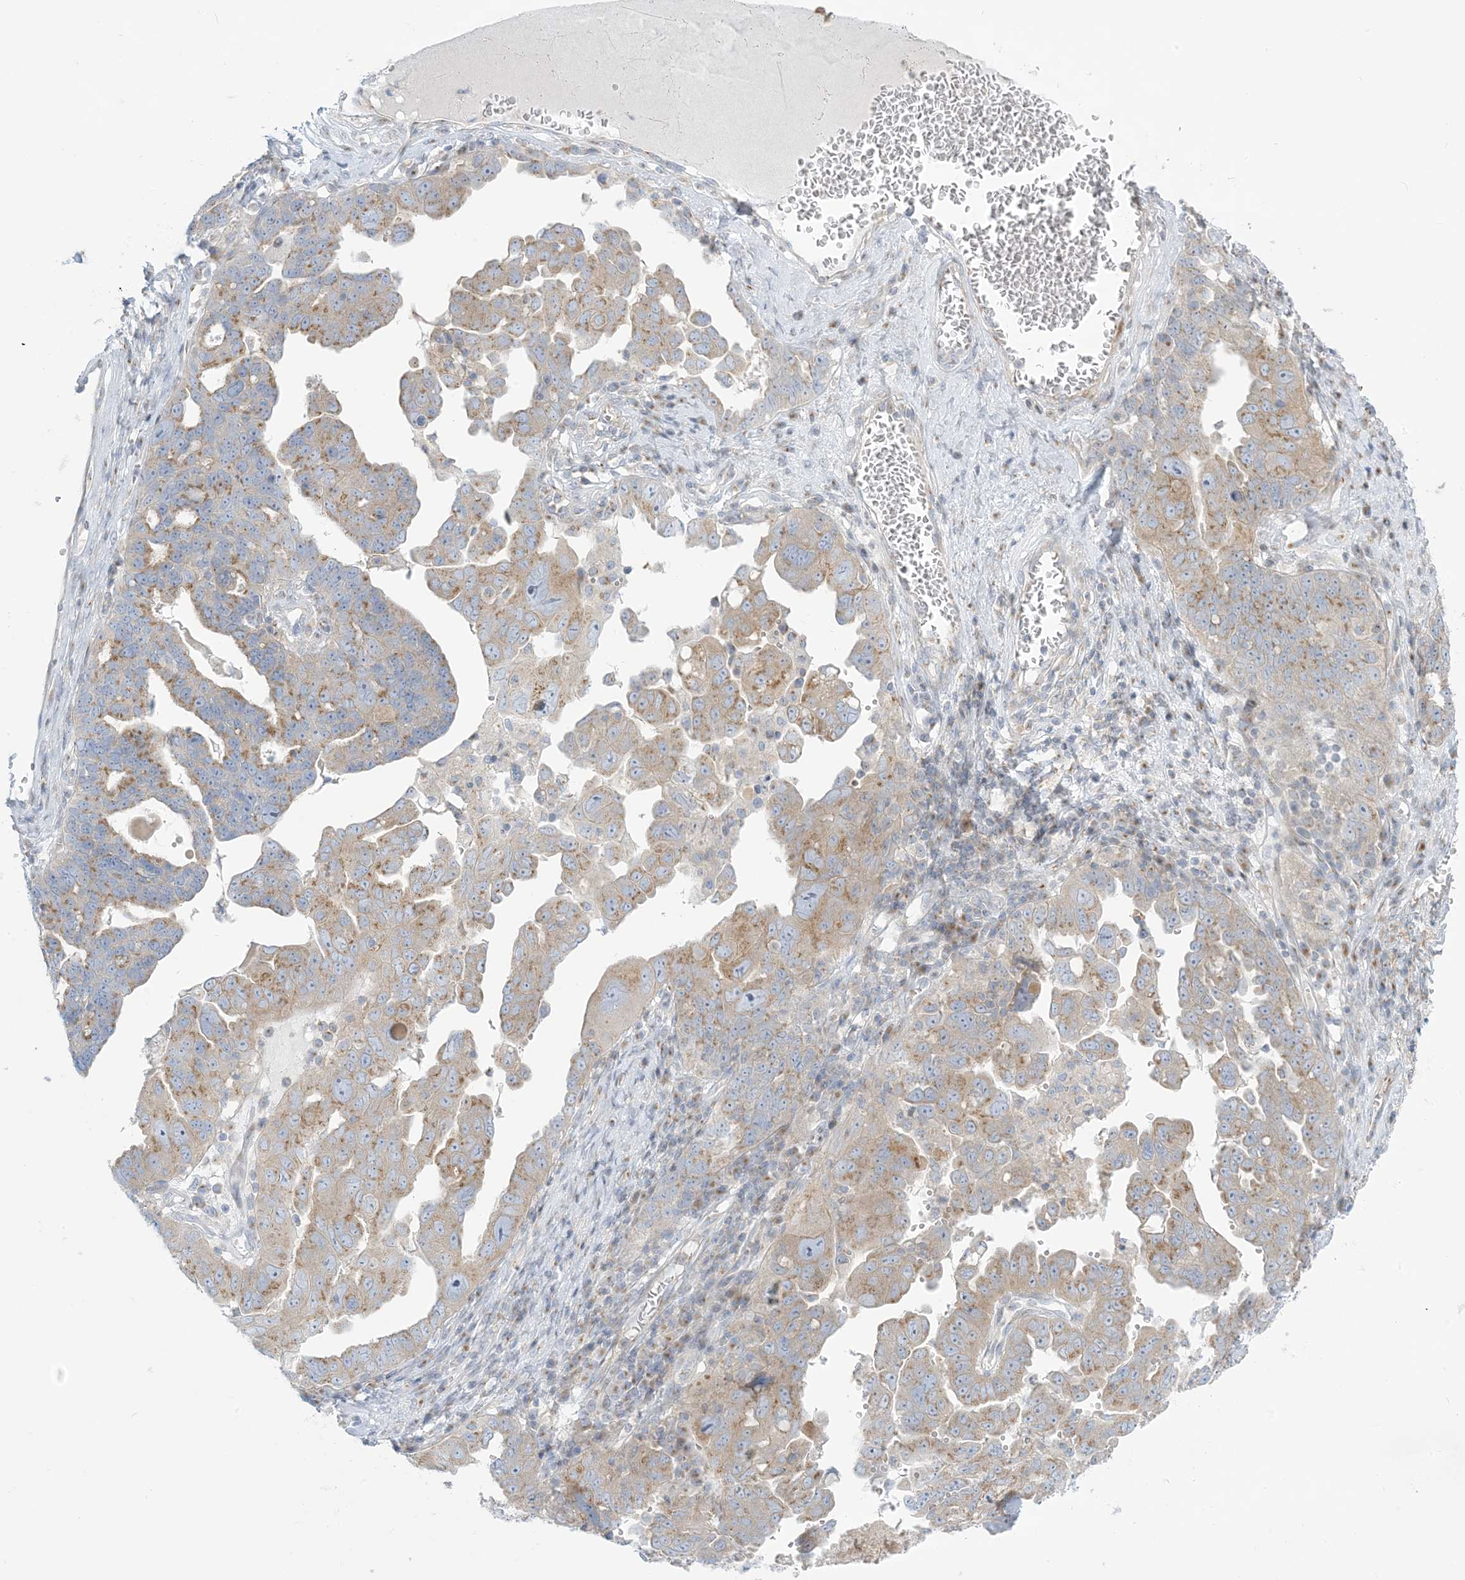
{"staining": {"intensity": "moderate", "quantity": "25%-75%", "location": "cytoplasmic/membranous"}, "tissue": "ovarian cancer", "cell_type": "Tumor cells", "image_type": "cancer", "snomed": [{"axis": "morphology", "description": "Carcinoma, endometroid"}, {"axis": "topography", "description": "Ovary"}], "caption": "A micrograph of human ovarian cancer (endometroid carcinoma) stained for a protein shows moderate cytoplasmic/membranous brown staining in tumor cells. Using DAB (brown) and hematoxylin (blue) stains, captured at high magnification using brightfield microscopy.", "gene": "AFTPH", "patient": {"sex": "female", "age": 62}}